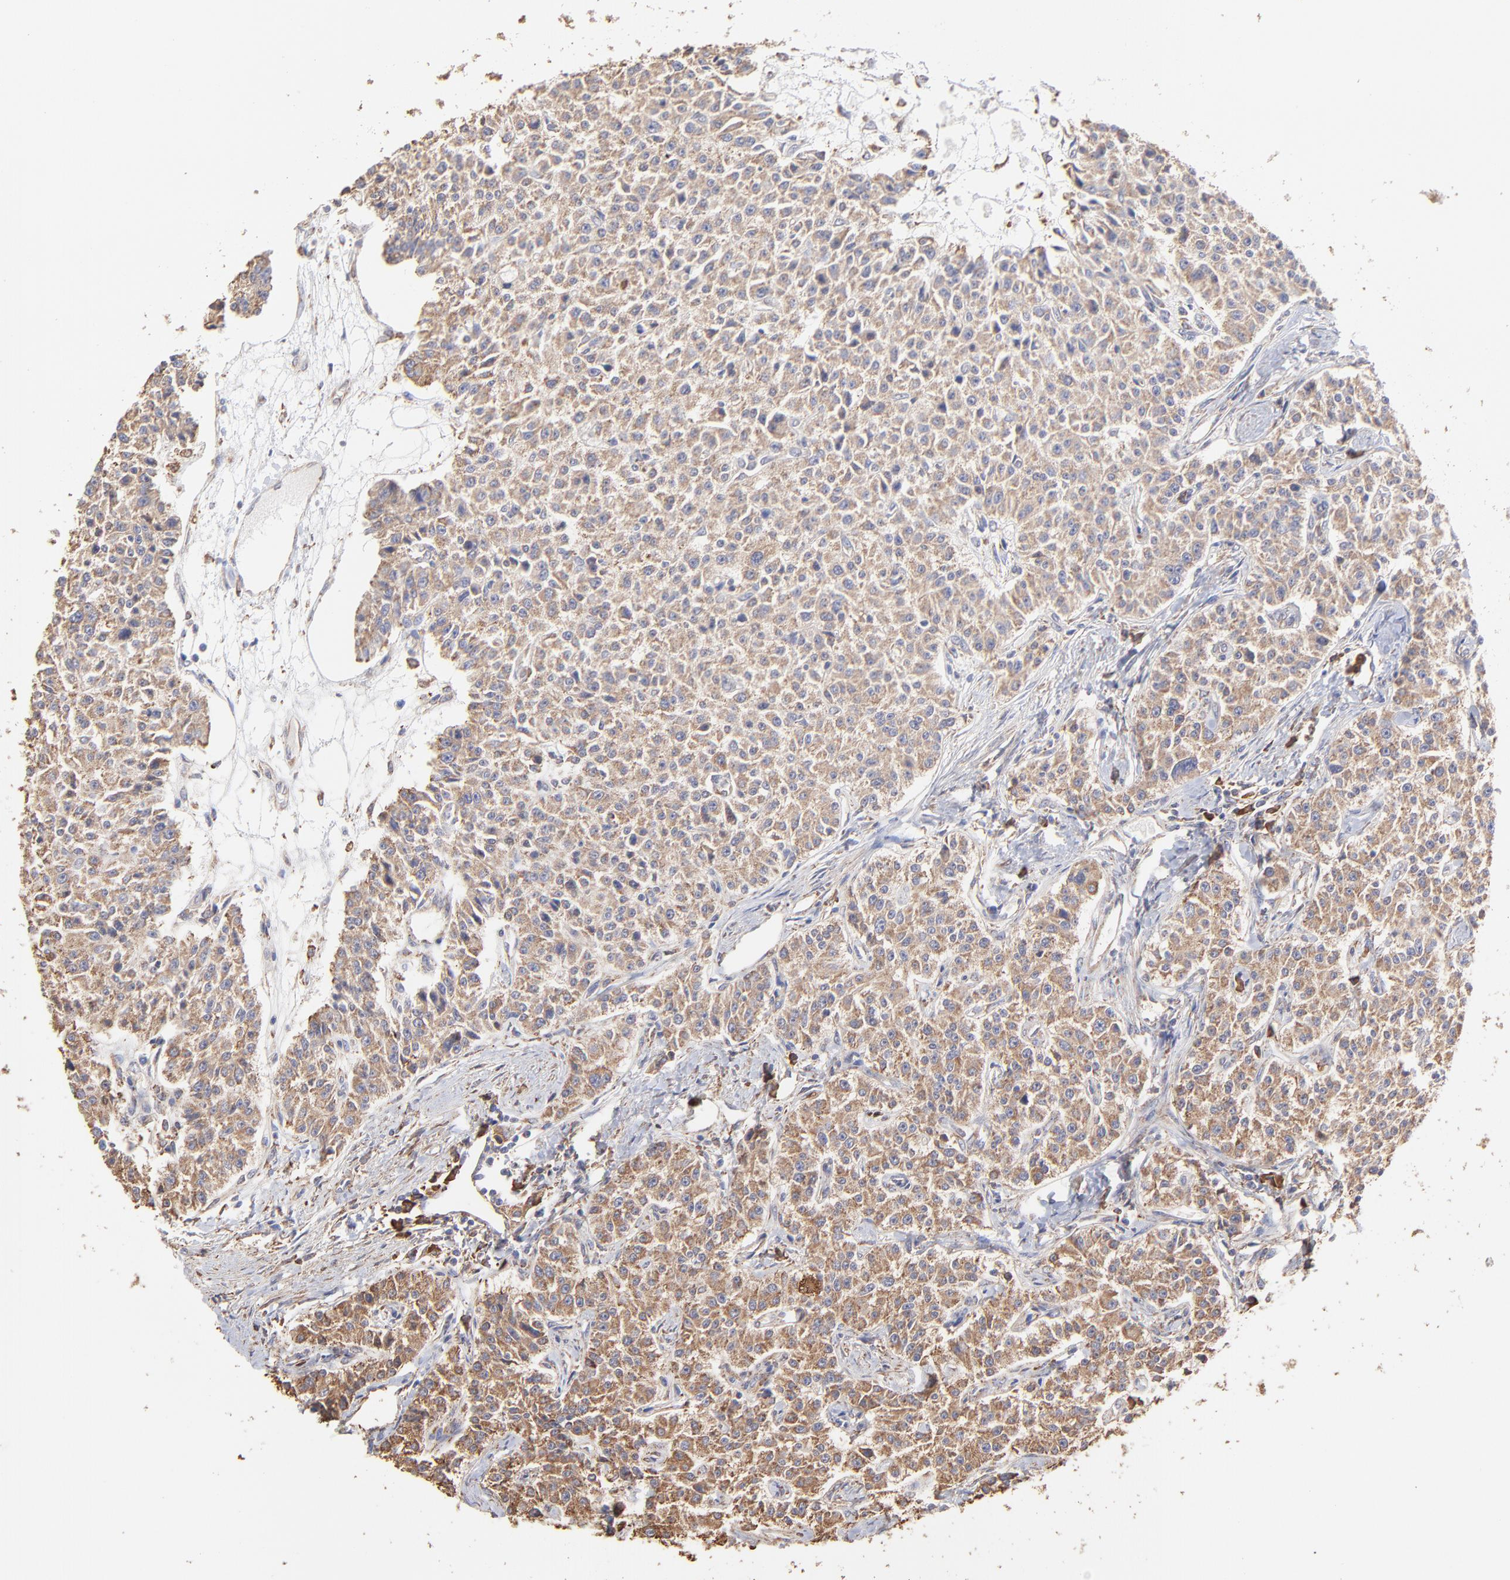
{"staining": {"intensity": "moderate", "quantity": ">75%", "location": "cytoplasmic/membranous"}, "tissue": "carcinoid", "cell_type": "Tumor cells", "image_type": "cancer", "snomed": [{"axis": "morphology", "description": "Carcinoid, malignant, NOS"}, {"axis": "topography", "description": "Stomach"}], "caption": "Carcinoid tissue reveals moderate cytoplasmic/membranous expression in about >75% of tumor cells, visualized by immunohistochemistry.", "gene": "PFKM", "patient": {"sex": "female", "age": 76}}